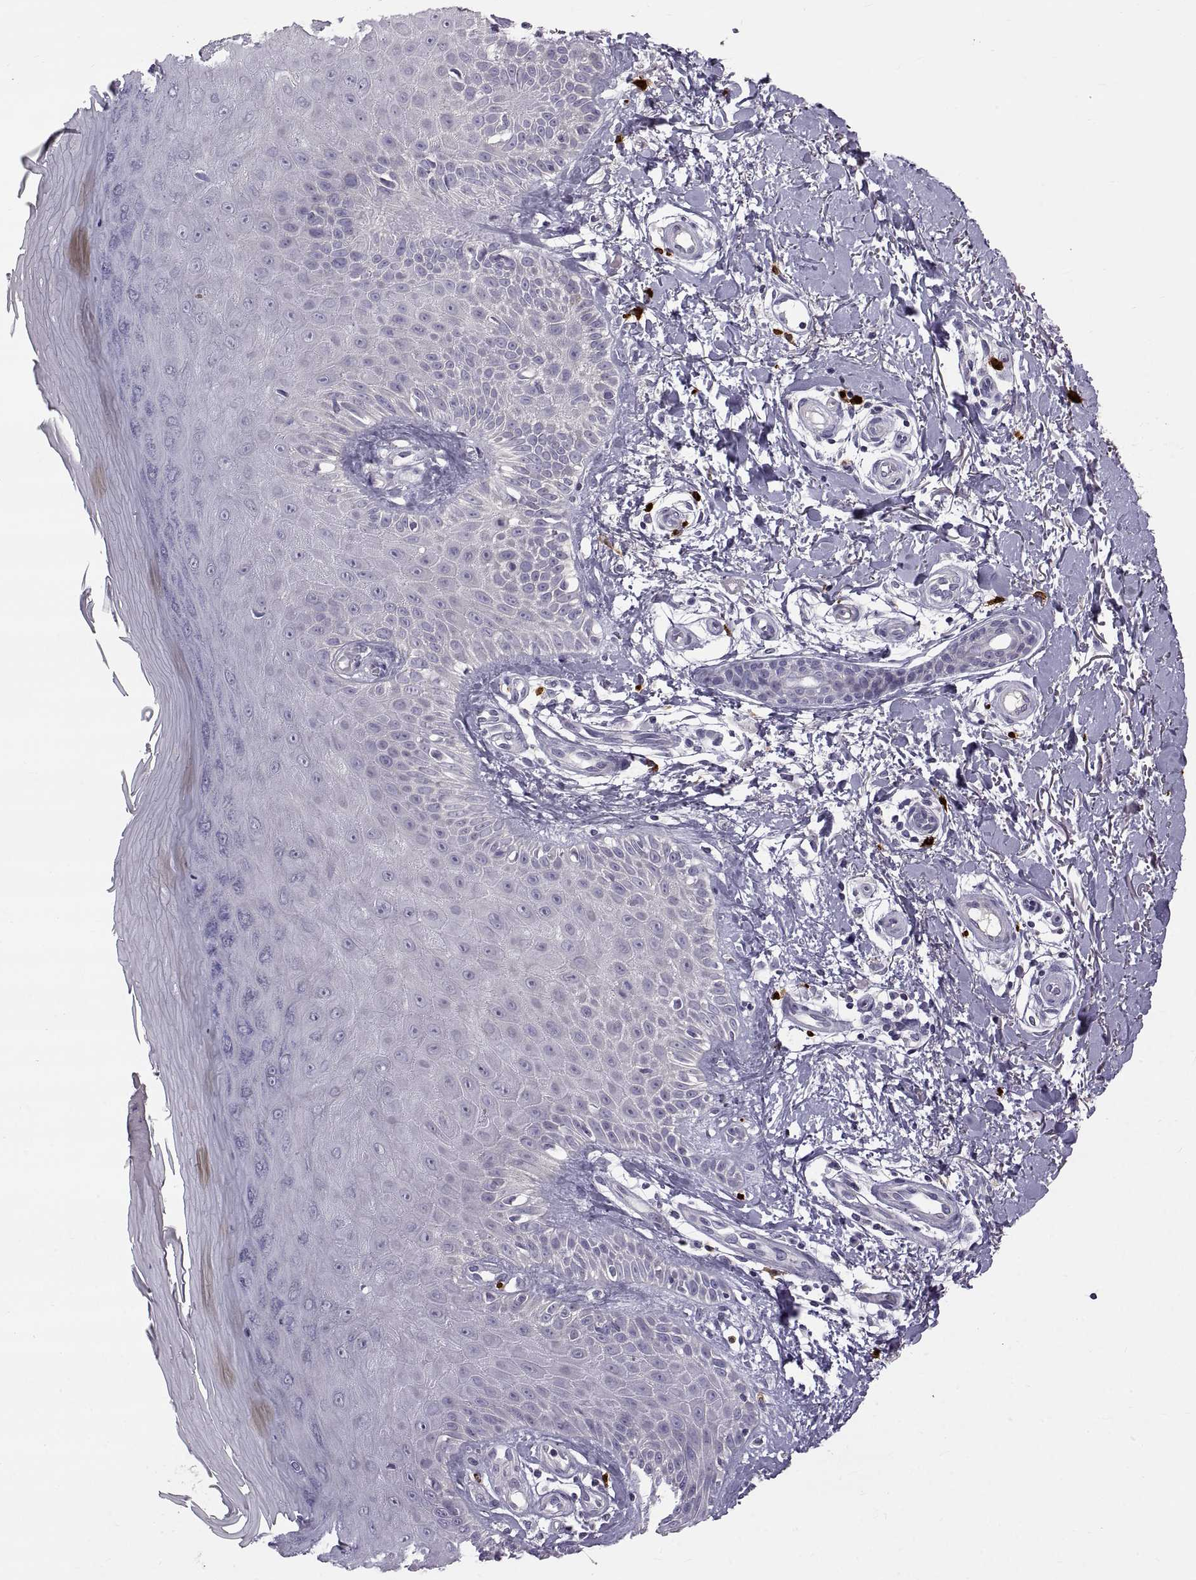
{"staining": {"intensity": "negative", "quantity": "none", "location": "none"}, "tissue": "skin", "cell_type": "Fibroblasts", "image_type": "normal", "snomed": [{"axis": "morphology", "description": "Normal tissue, NOS"}, {"axis": "morphology", "description": "Inflammation, NOS"}, {"axis": "morphology", "description": "Fibrosis, NOS"}, {"axis": "topography", "description": "Skin"}], "caption": "This is an immunohistochemistry photomicrograph of benign human skin. There is no staining in fibroblasts.", "gene": "WFDC8", "patient": {"sex": "male", "age": 71}}